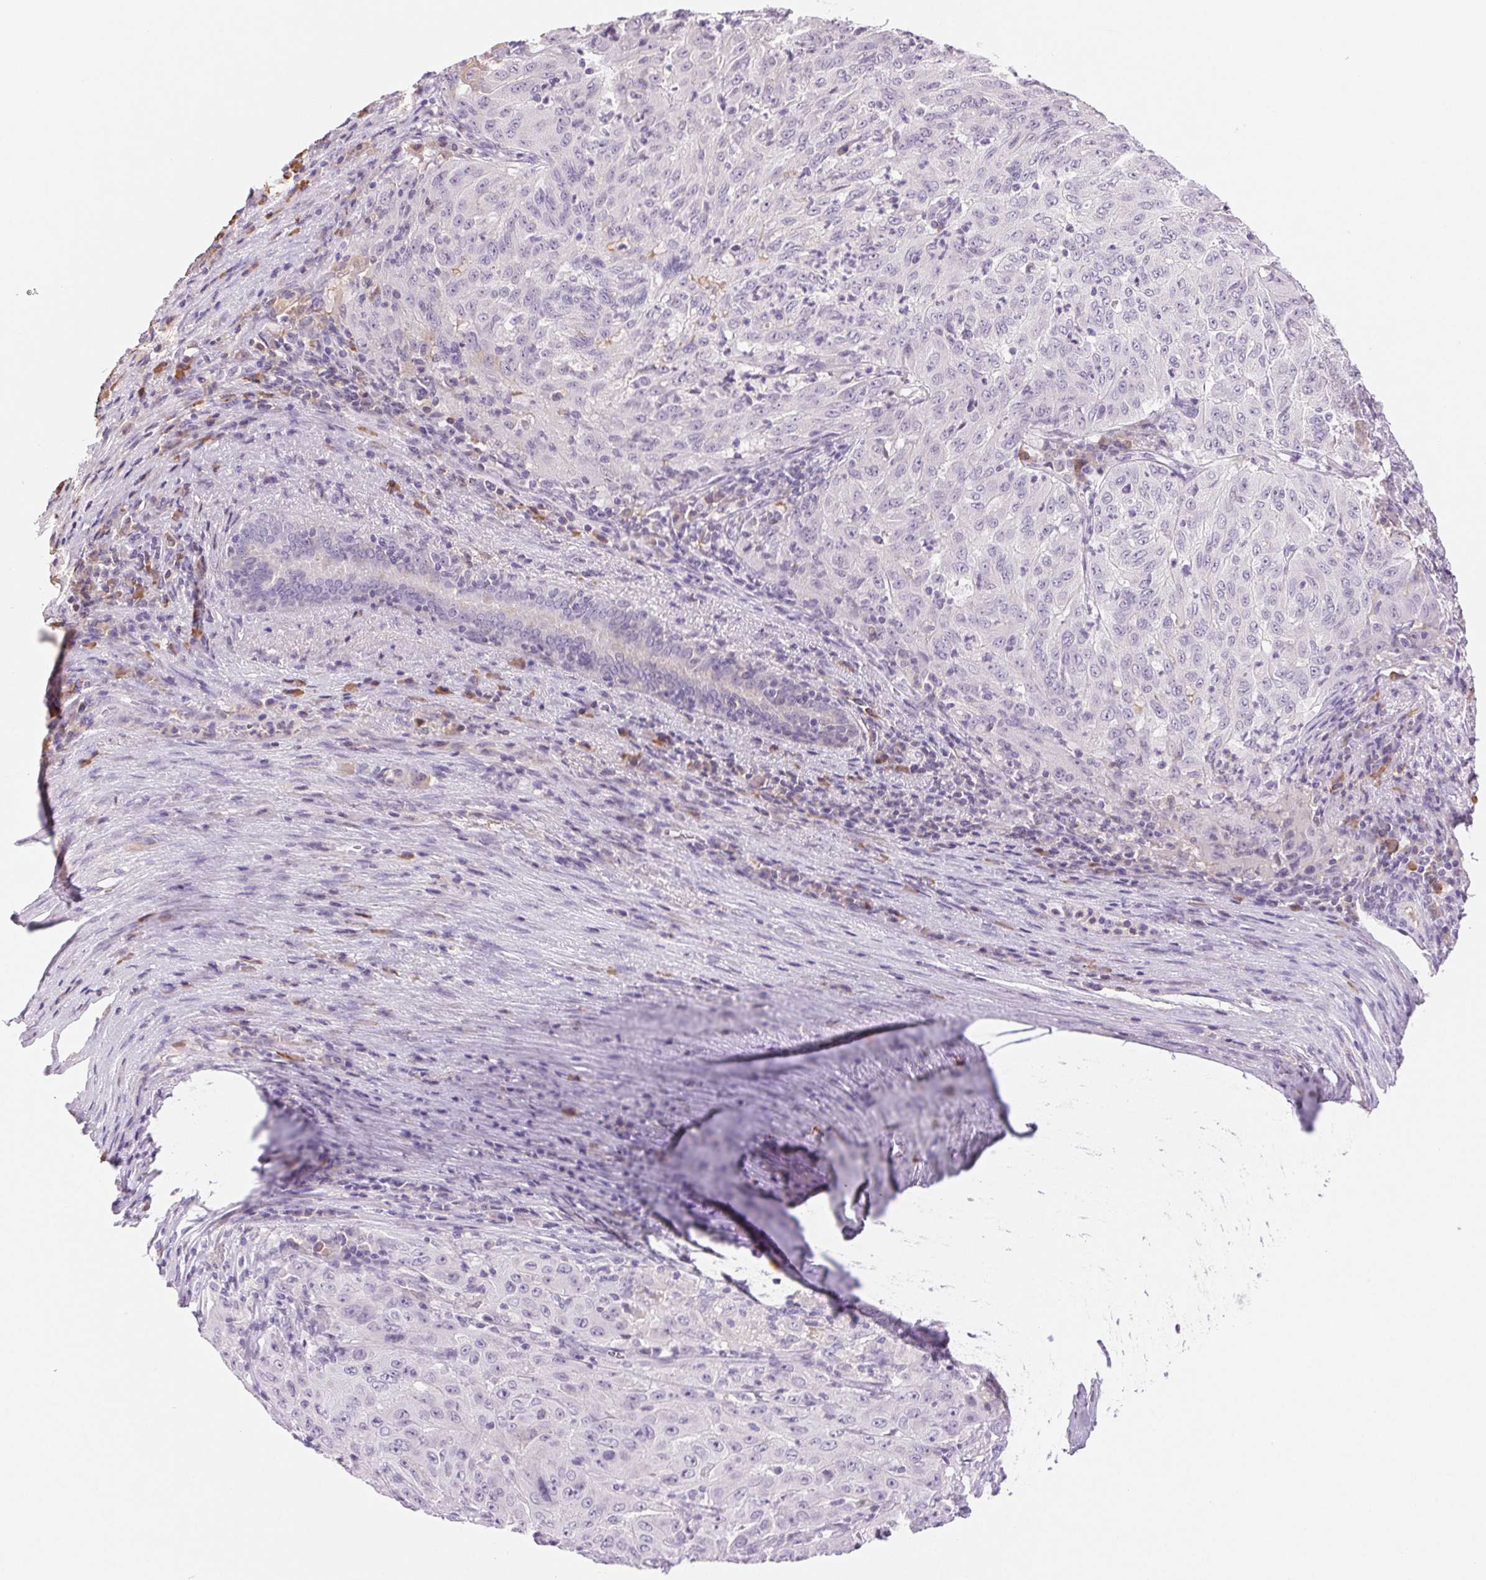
{"staining": {"intensity": "negative", "quantity": "none", "location": "none"}, "tissue": "pancreatic cancer", "cell_type": "Tumor cells", "image_type": "cancer", "snomed": [{"axis": "morphology", "description": "Adenocarcinoma, NOS"}, {"axis": "topography", "description": "Pancreas"}], "caption": "IHC micrograph of neoplastic tissue: human pancreatic cancer stained with DAB exhibits no significant protein positivity in tumor cells.", "gene": "IFIT1B", "patient": {"sex": "male", "age": 63}}